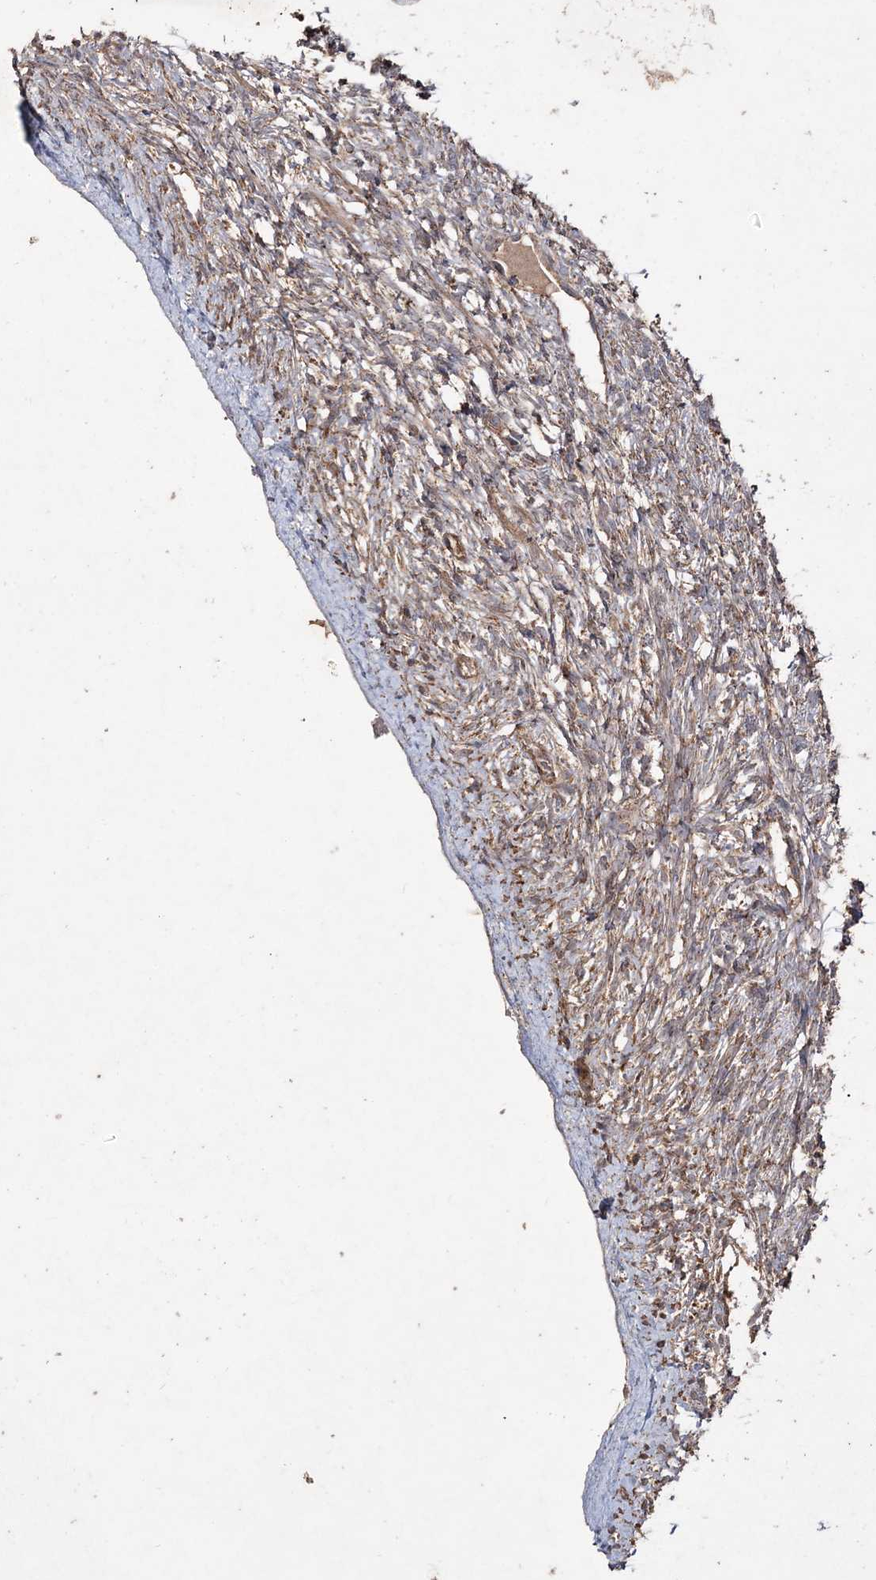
{"staining": {"intensity": "moderate", "quantity": "<25%", "location": "cytoplasmic/membranous"}, "tissue": "ovary", "cell_type": "Ovarian stroma cells", "image_type": "normal", "snomed": [{"axis": "morphology", "description": "Normal tissue, NOS"}, {"axis": "topography", "description": "Ovary"}], "caption": "Ovary stained for a protein exhibits moderate cytoplasmic/membranous positivity in ovarian stroma cells.", "gene": "POC5", "patient": {"sex": "female", "age": 33}}